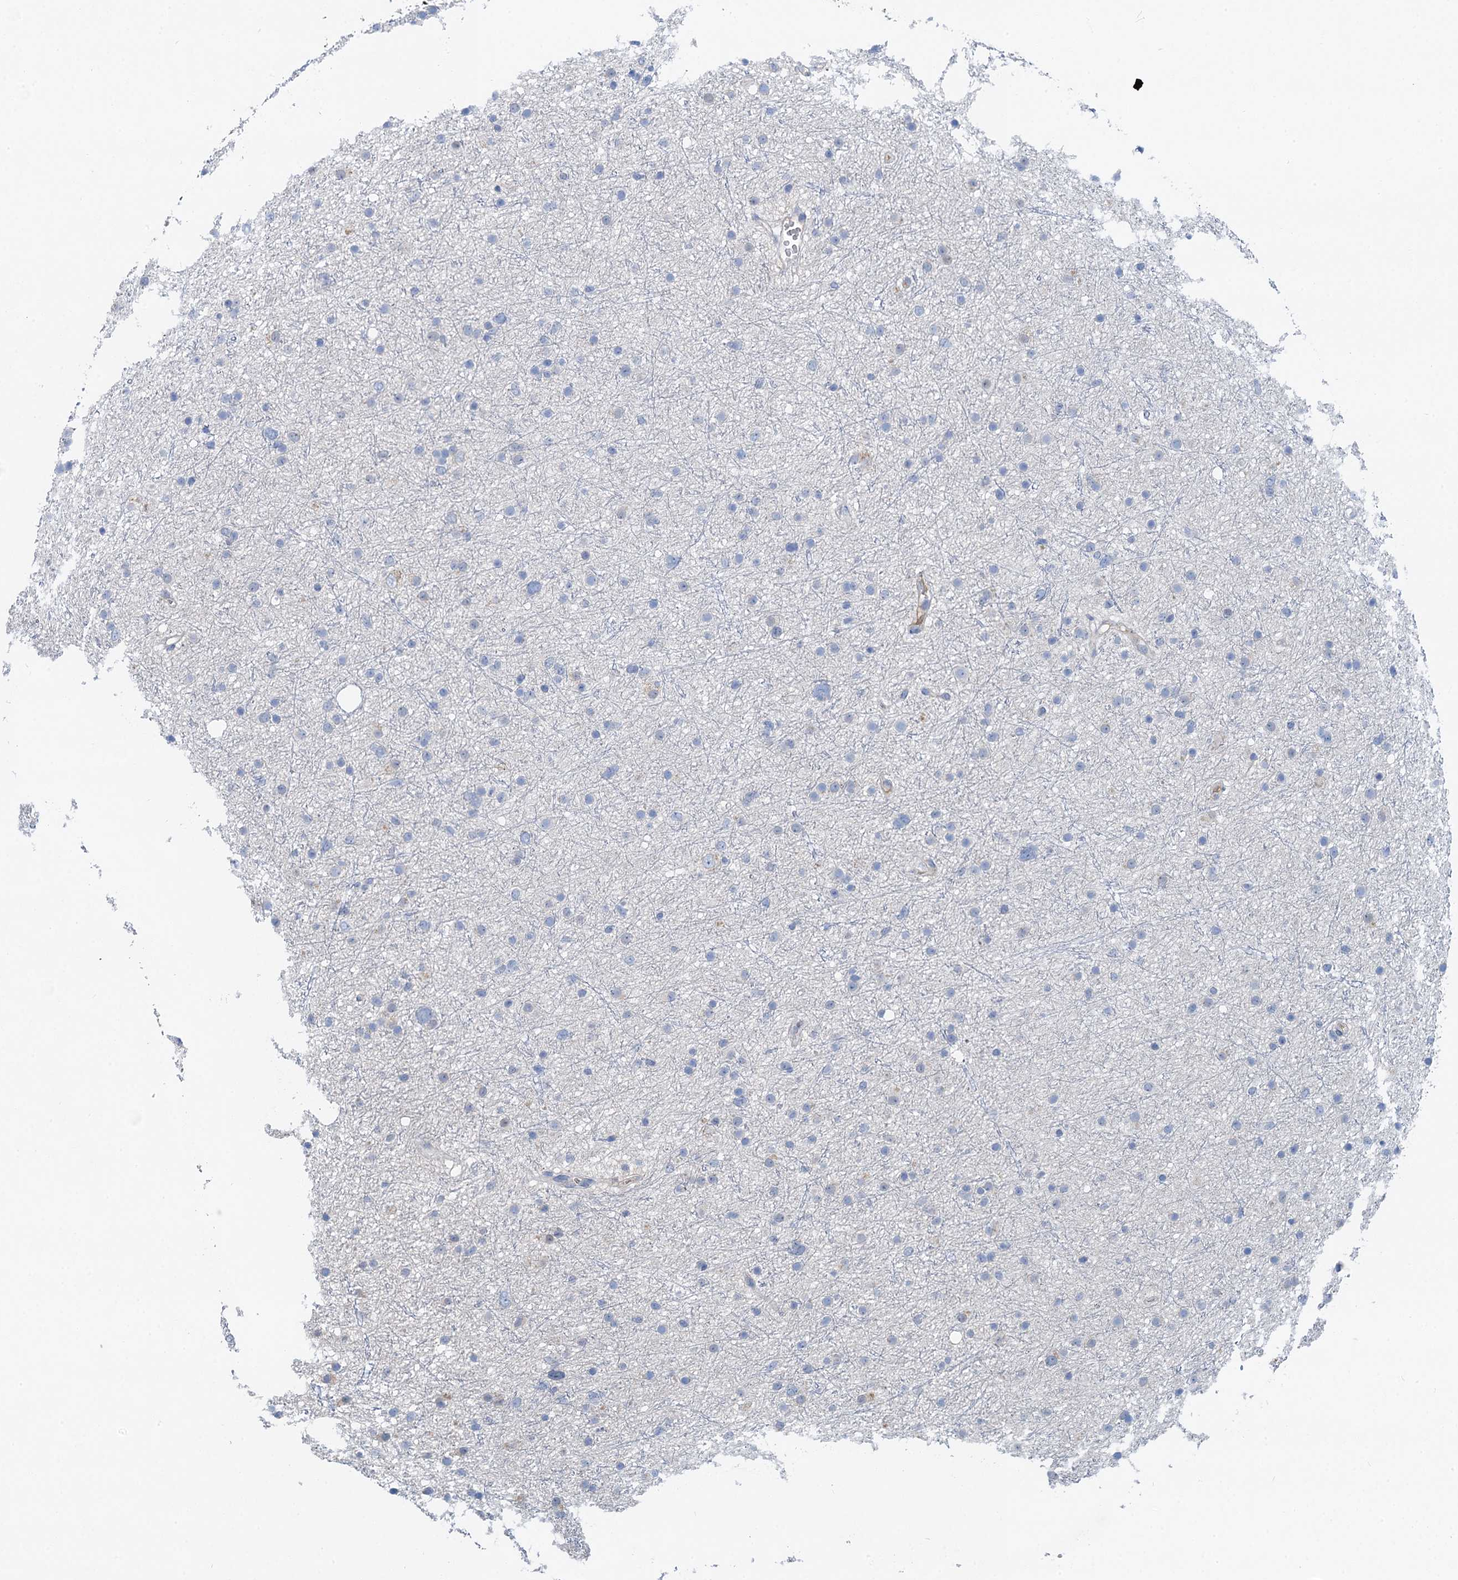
{"staining": {"intensity": "negative", "quantity": "none", "location": "none"}, "tissue": "glioma", "cell_type": "Tumor cells", "image_type": "cancer", "snomed": [{"axis": "morphology", "description": "Glioma, malignant, Low grade"}, {"axis": "topography", "description": "Cerebral cortex"}], "caption": "IHC of malignant low-grade glioma shows no staining in tumor cells. (DAB immunohistochemistry (IHC), high magnification).", "gene": "OTOA", "patient": {"sex": "female", "age": 39}}